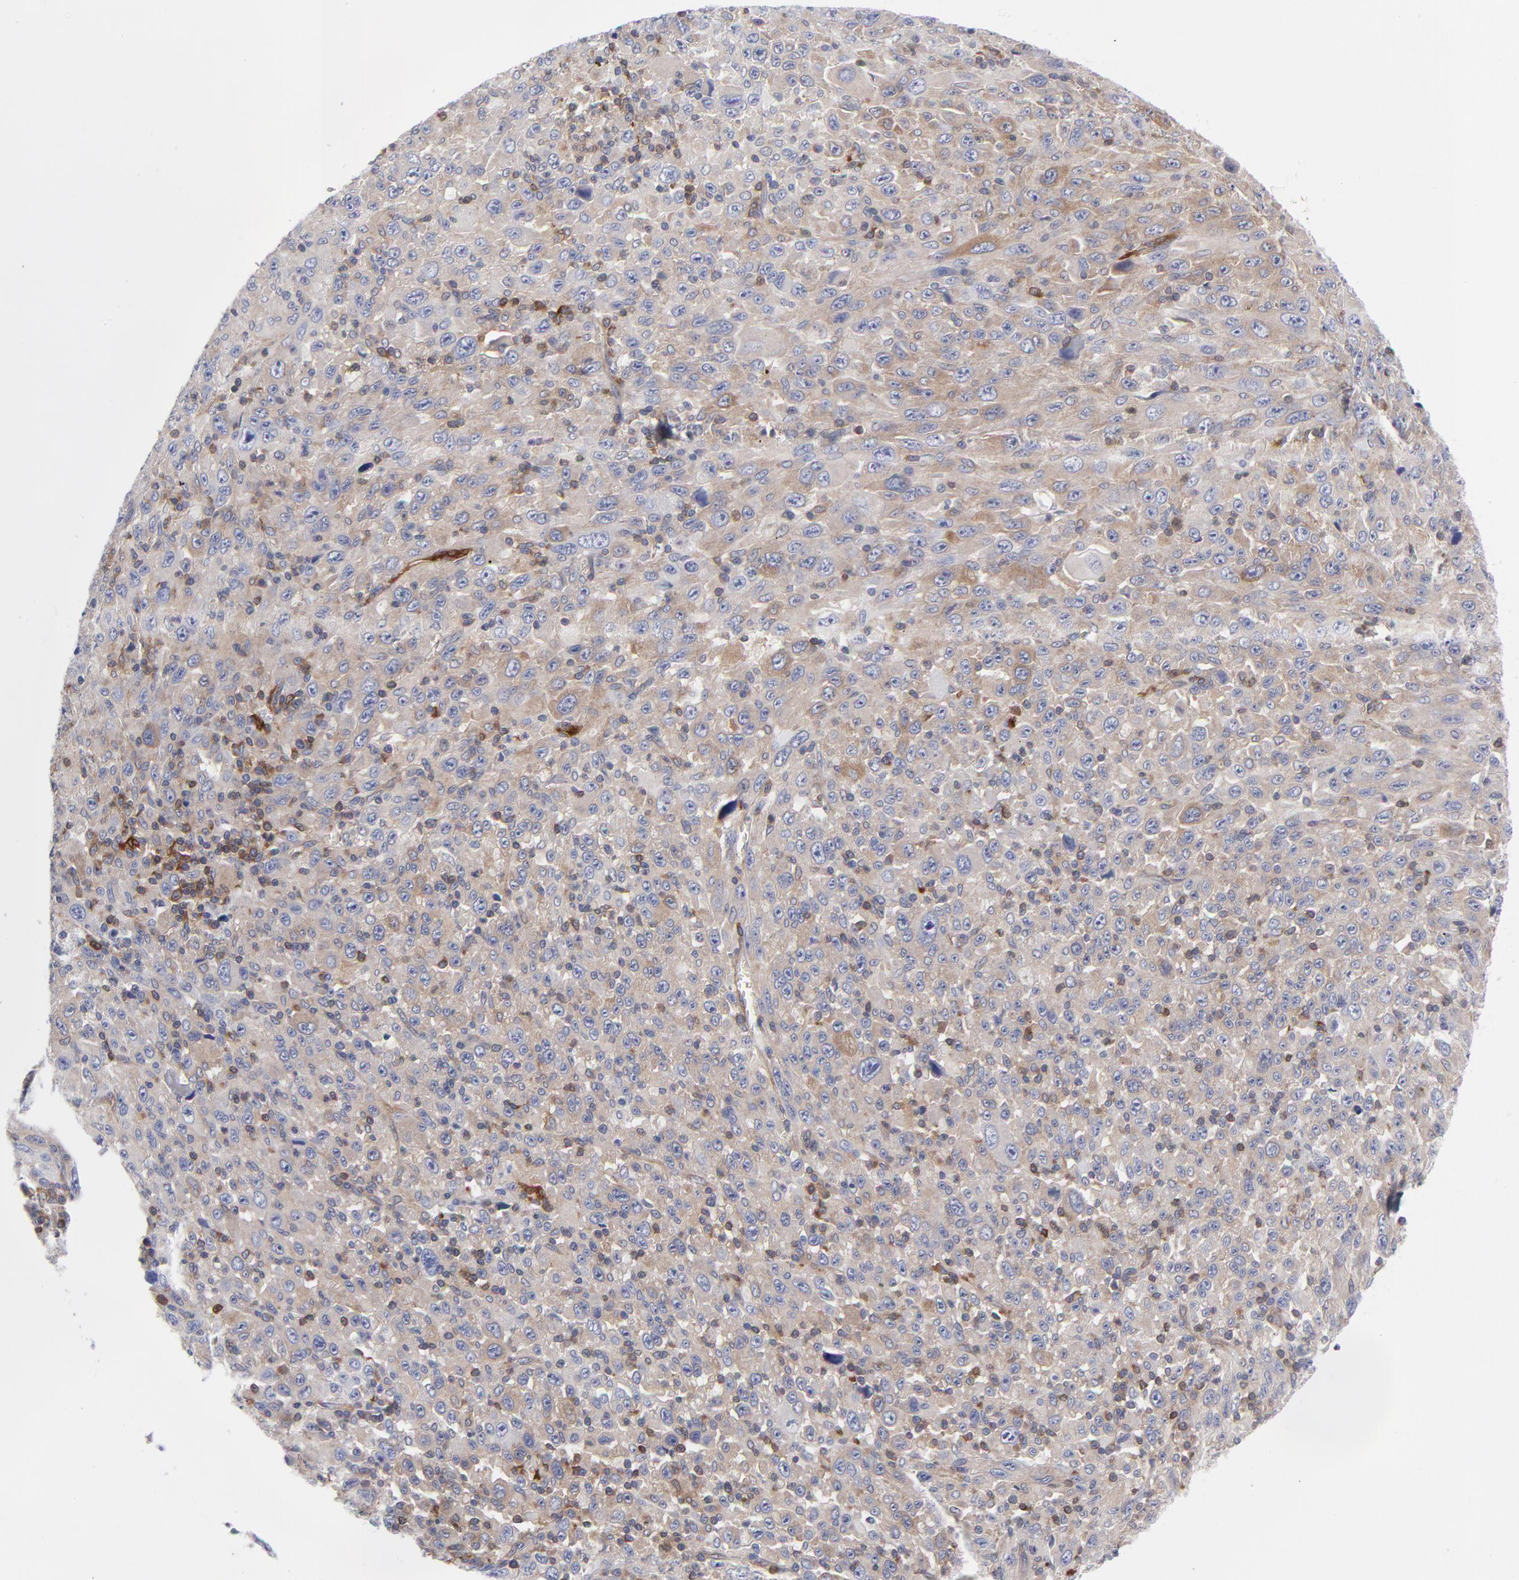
{"staining": {"intensity": "weak", "quantity": "25%-75%", "location": "cytoplasmic/membranous"}, "tissue": "melanoma", "cell_type": "Tumor cells", "image_type": "cancer", "snomed": [{"axis": "morphology", "description": "Malignant melanoma, Metastatic site"}, {"axis": "topography", "description": "Skin"}], "caption": "Protein expression analysis of melanoma displays weak cytoplasmic/membranous staining in about 25%-75% of tumor cells. (brown staining indicates protein expression, while blue staining denotes nuclei).", "gene": "NFKBIA", "patient": {"sex": "female", "age": 56}}